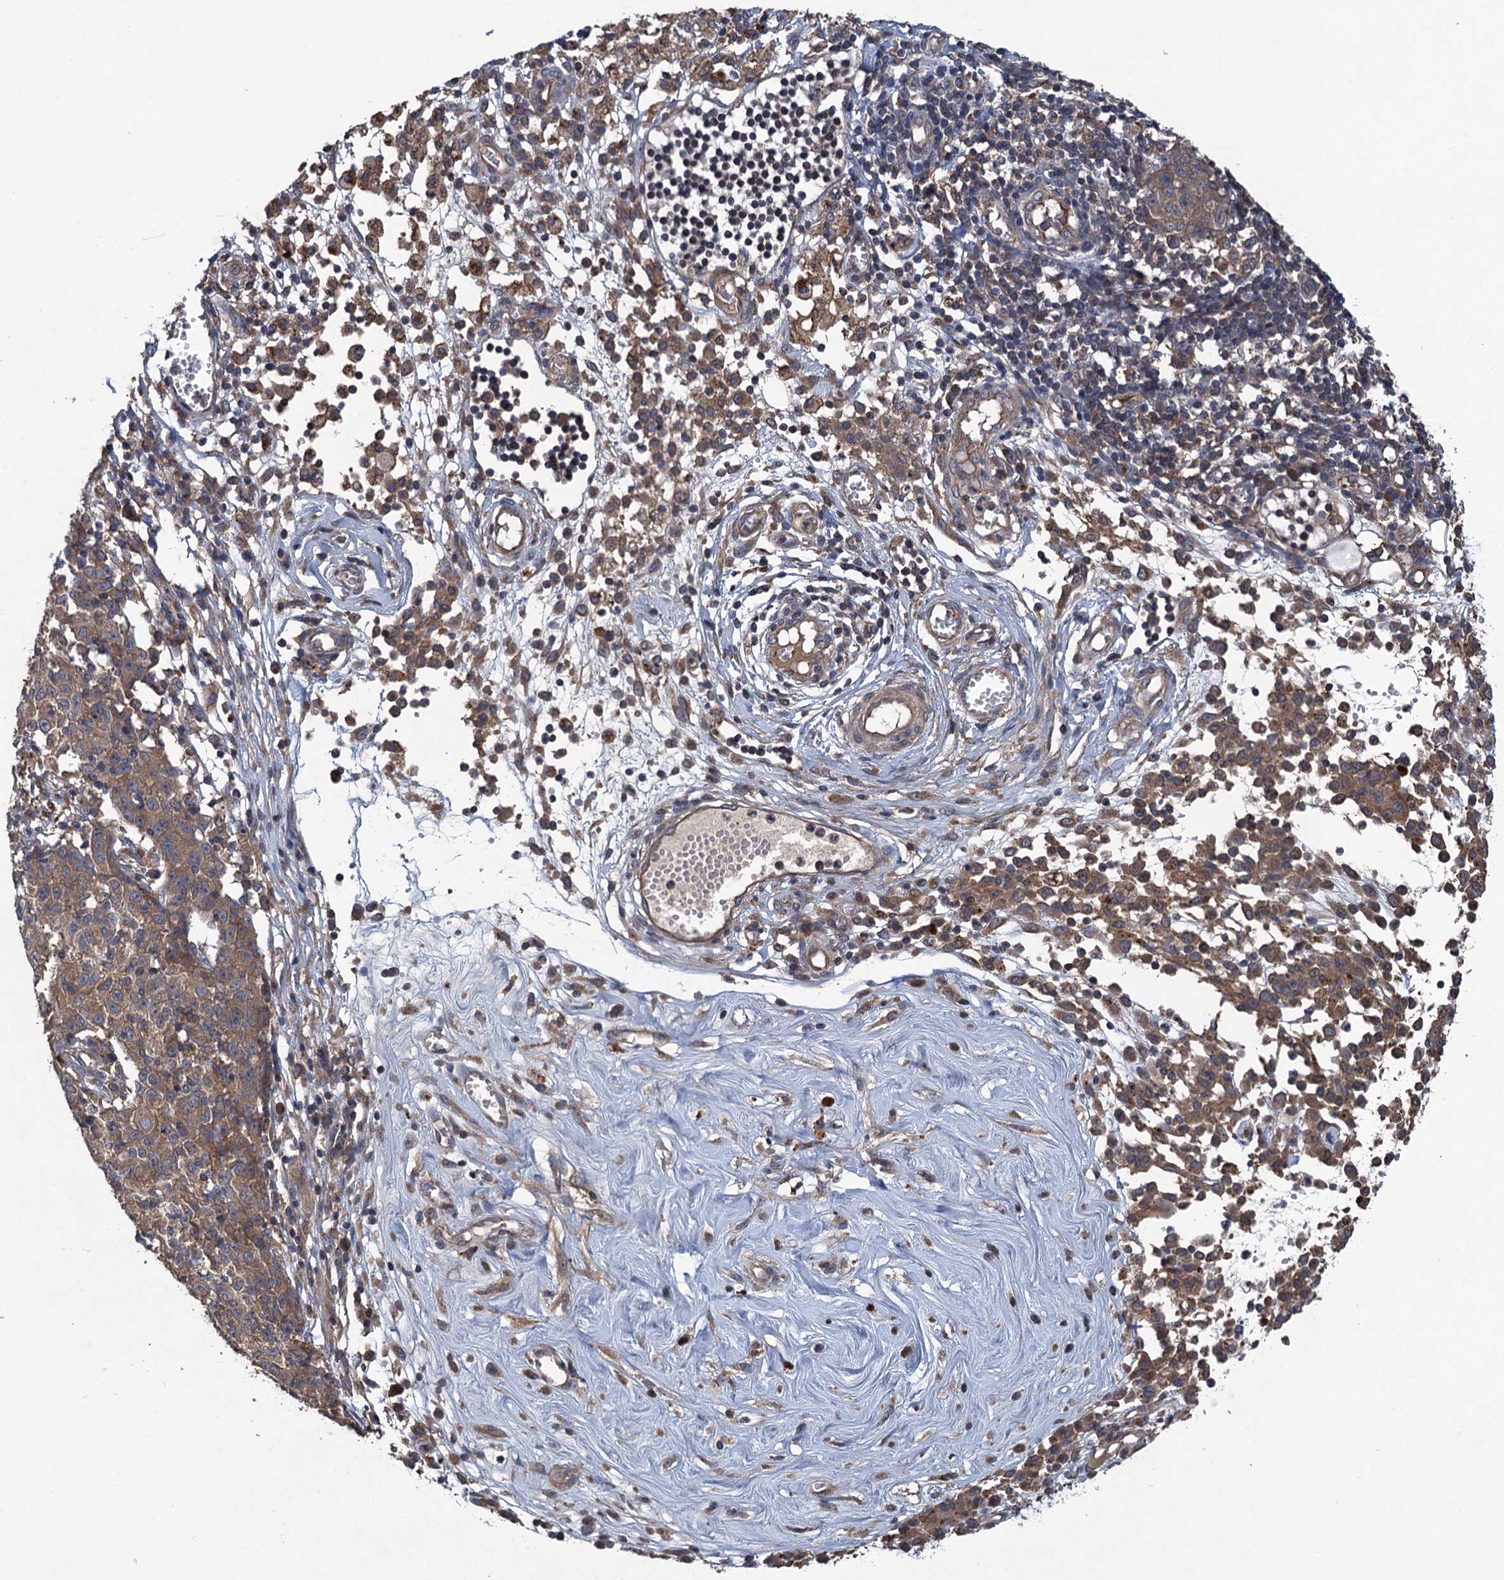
{"staining": {"intensity": "moderate", "quantity": "25%-75%", "location": "cytoplasmic/membranous"}, "tissue": "ovarian cancer", "cell_type": "Tumor cells", "image_type": "cancer", "snomed": [{"axis": "morphology", "description": "Carcinoma, endometroid"}, {"axis": "topography", "description": "Ovary"}], "caption": "An immunohistochemistry micrograph of tumor tissue is shown. Protein staining in brown labels moderate cytoplasmic/membranous positivity in endometroid carcinoma (ovarian) within tumor cells.", "gene": "CNTN5", "patient": {"sex": "female", "age": 42}}